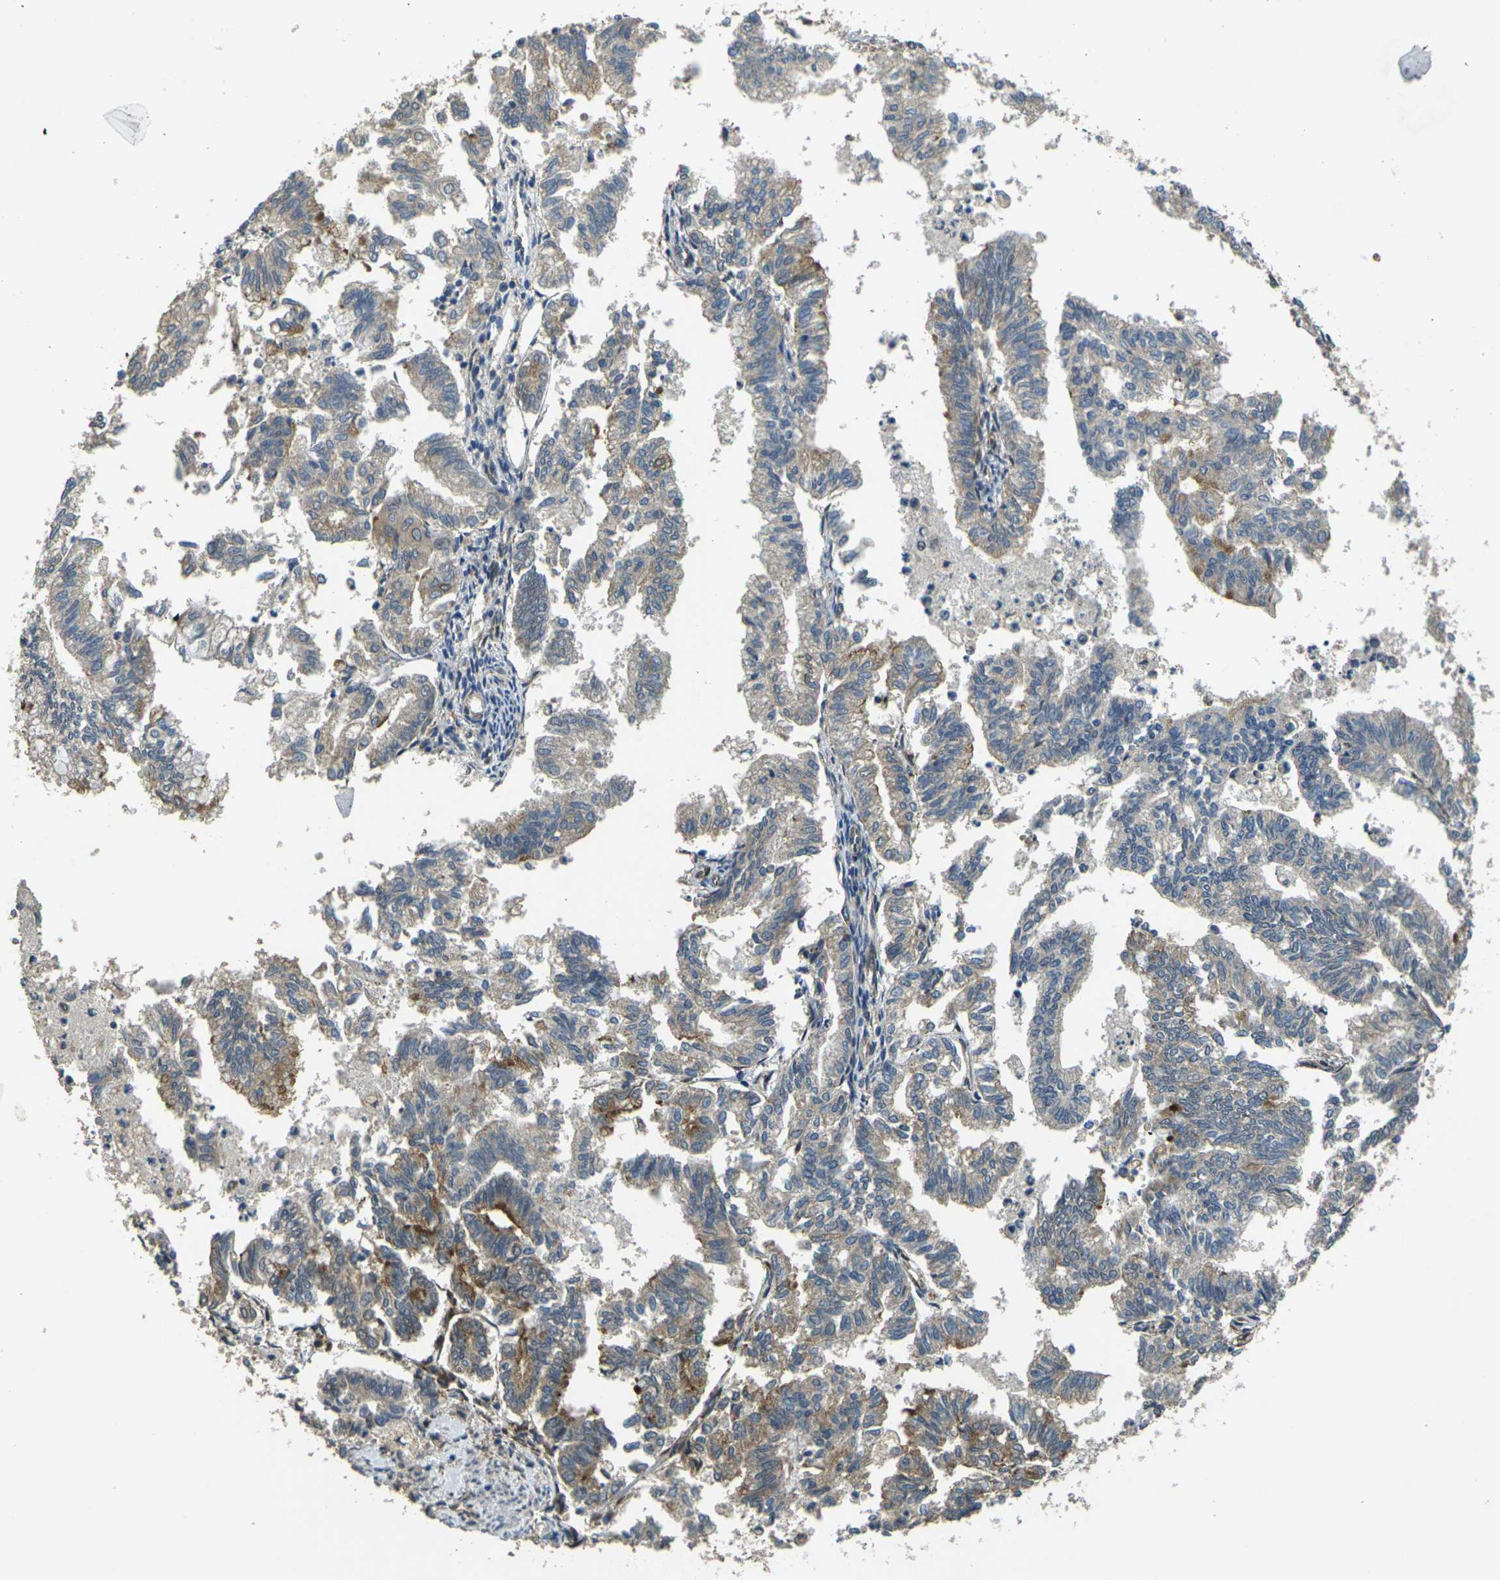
{"staining": {"intensity": "weak", "quantity": "25%-75%", "location": "cytoplasmic/membranous"}, "tissue": "endometrial cancer", "cell_type": "Tumor cells", "image_type": "cancer", "snomed": [{"axis": "morphology", "description": "Necrosis, NOS"}, {"axis": "morphology", "description": "Adenocarcinoma, NOS"}, {"axis": "topography", "description": "Endometrium"}], "caption": "DAB (3,3'-diaminobenzidine) immunohistochemical staining of human adenocarcinoma (endometrial) reveals weak cytoplasmic/membranous protein expression in approximately 25%-75% of tumor cells.", "gene": "FUT11", "patient": {"sex": "female", "age": 79}}